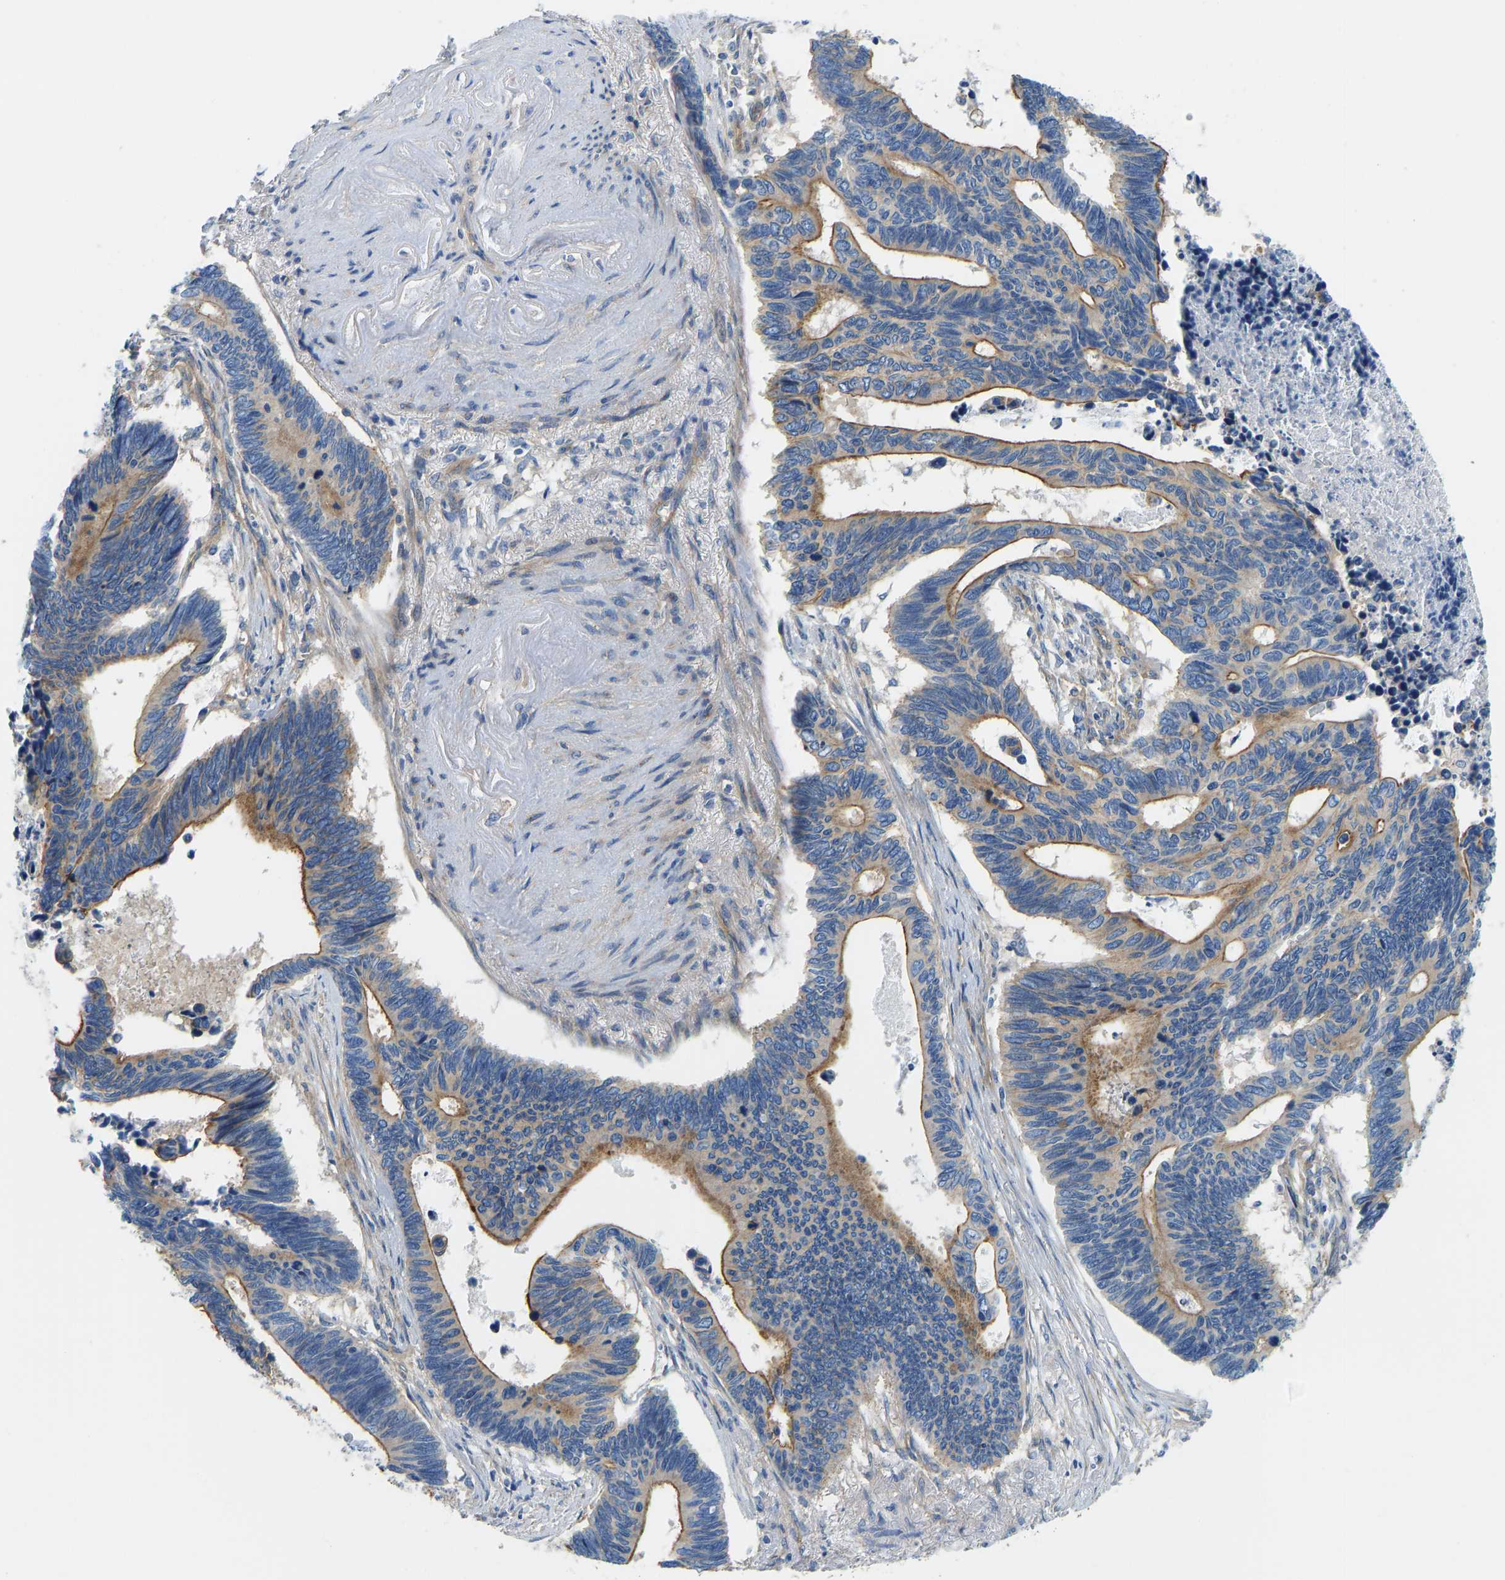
{"staining": {"intensity": "moderate", "quantity": "25%-75%", "location": "cytoplasmic/membranous"}, "tissue": "pancreatic cancer", "cell_type": "Tumor cells", "image_type": "cancer", "snomed": [{"axis": "morphology", "description": "Adenocarcinoma, NOS"}, {"axis": "topography", "description": "Pancreas"}], "caption": "A brown stain highlights moderate cytoplasmic/membranous positivity of a protein in pancreatic cancer tumor cells.", "gene": "CHAD", "patient": {"sex": "female", "age": 70}}